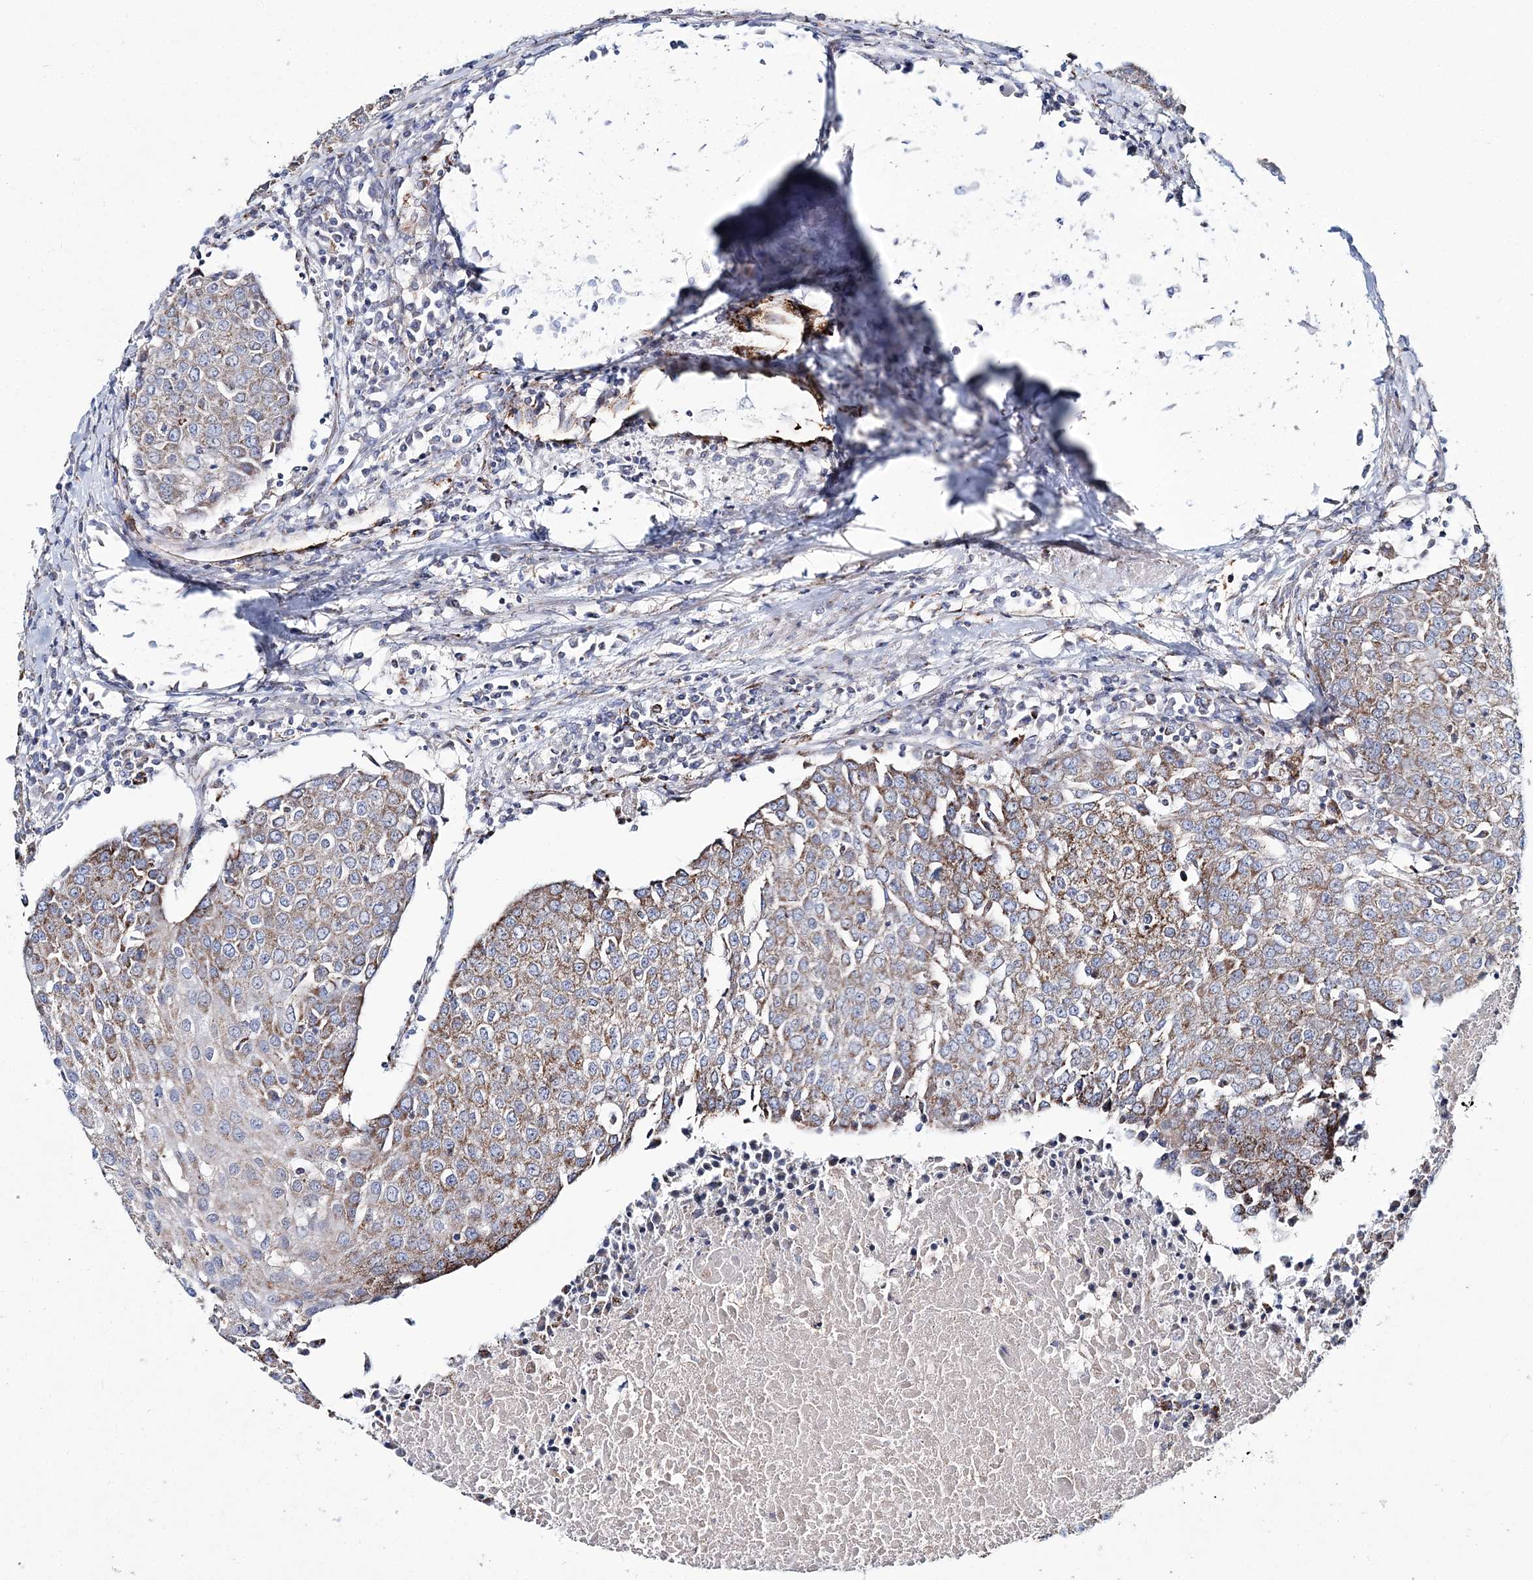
{"staining": {"intensity": "moderate", "quantity": ">75%", "location": "cytoplasmic/membranous"}, "tissue": "urothelial cancer", "cell_type": "Tumor cells", "image_type": "cancer", "snomed": [{"axis": "morphology", "description": "Urothelial carcinoma, High grade"}, {"axis": "topography", "description": "Urinary bladder"}], "caption": "Moderate cytoplasmic/membranous expression for a protein is present in approximately >75% of tumor cells of urothelial cancer using immunohistochemistry (IHC).", "gene": "ARHGAP6", "patient": {"sex": "female", "age": 85}}